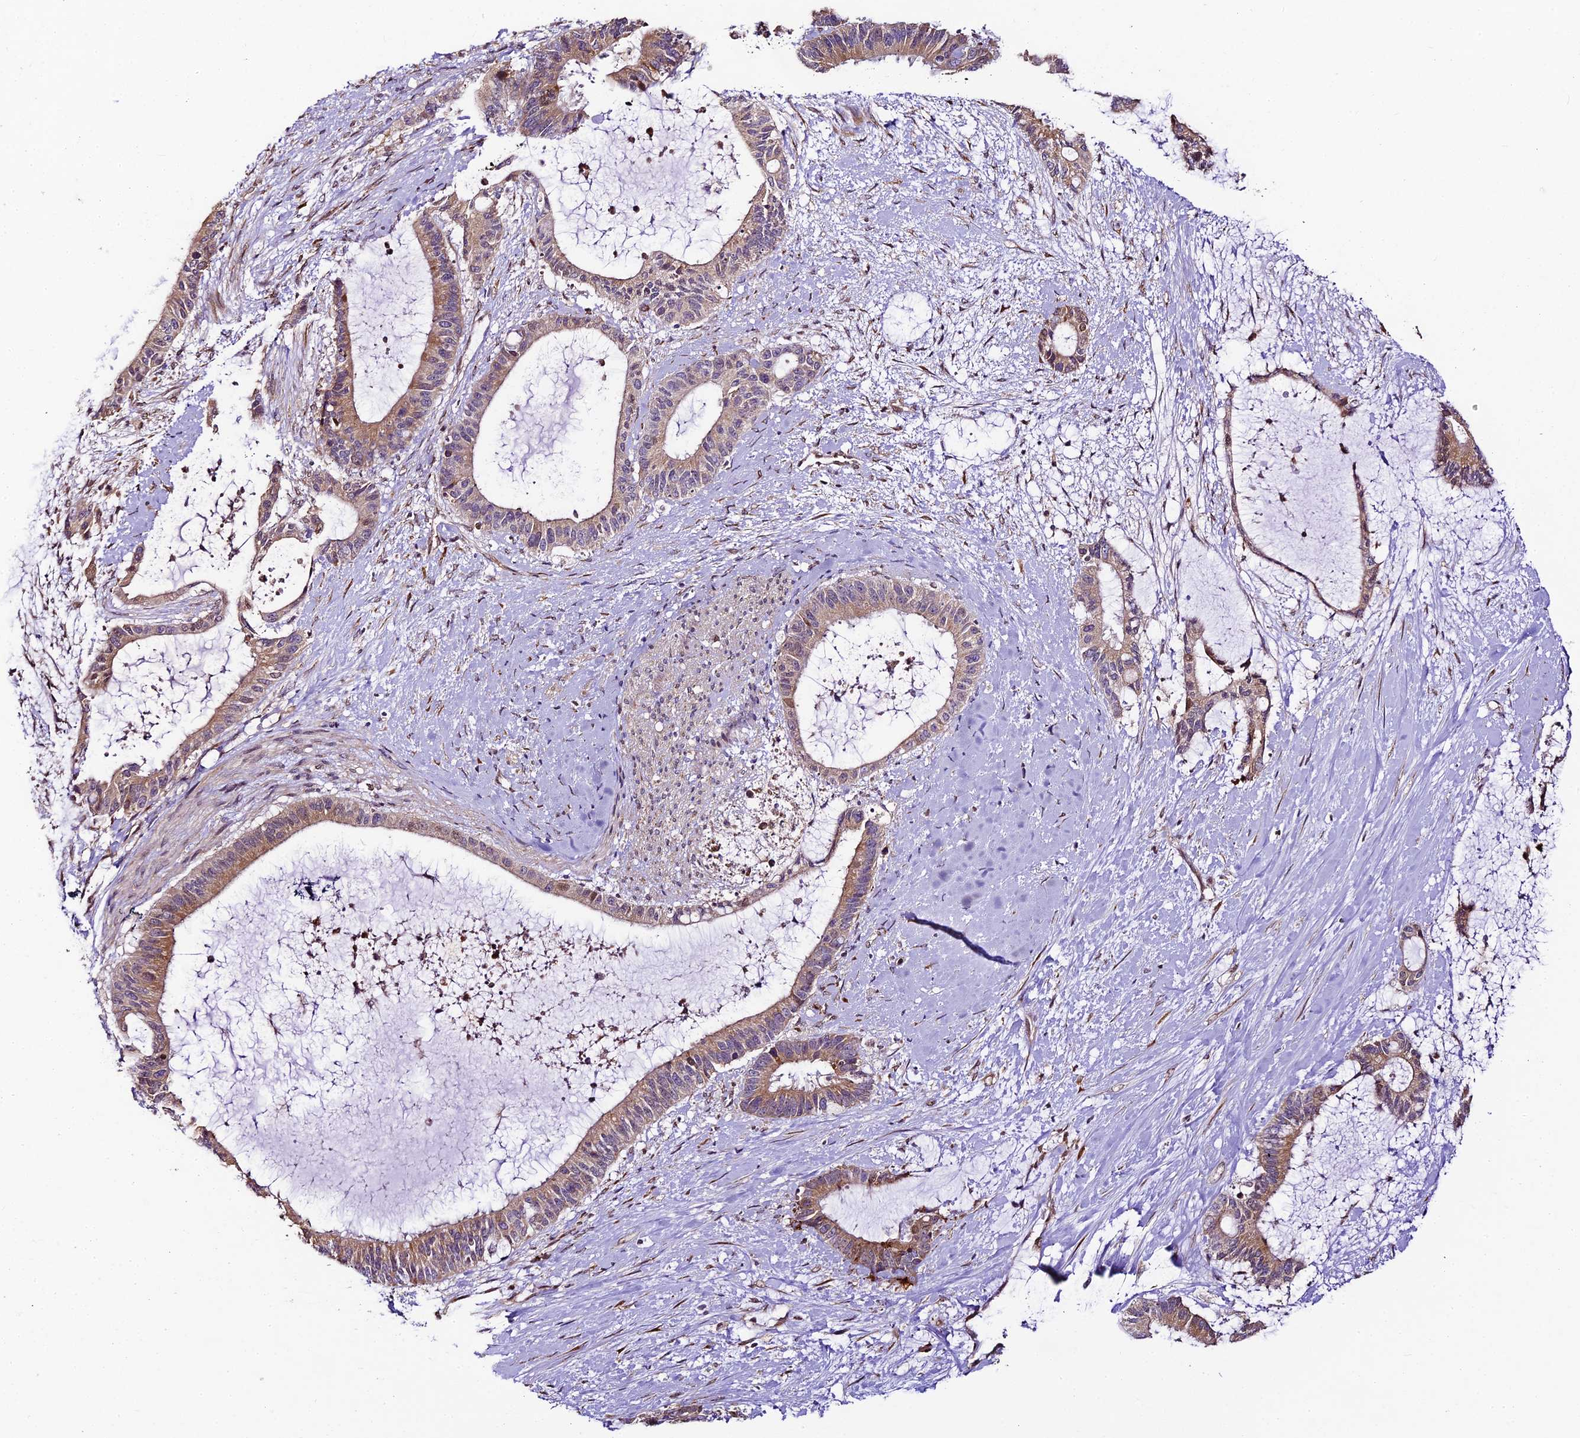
{"staining": {"intensity": "moderate", "quantity": "25%-75%", "location": "cytoplasmic/membranous"}, "tissue": "liver cancer", "cell_type": "Tumor cells", "image_type": "cancer", "snomed": [{"axis": "morphology", "description": "Normal tissue, NOS"}, {"axis": "morphology", "description": "Cholangiocarcinoma"}, {"axis": "topography", "description": "Liver"}, {"axis": "topography", "description": "Peripheral nerve tissue"}], "caption": "Liver cancer (cholangiocarcinoma) stained for a protein displays moderate cytoplasmic/membranous positivity in tumor cells. (IHC, brightfield microscopy, high magnification).", "gene": "TRIM22", "patient": {"sex": "female", "age": 73}}